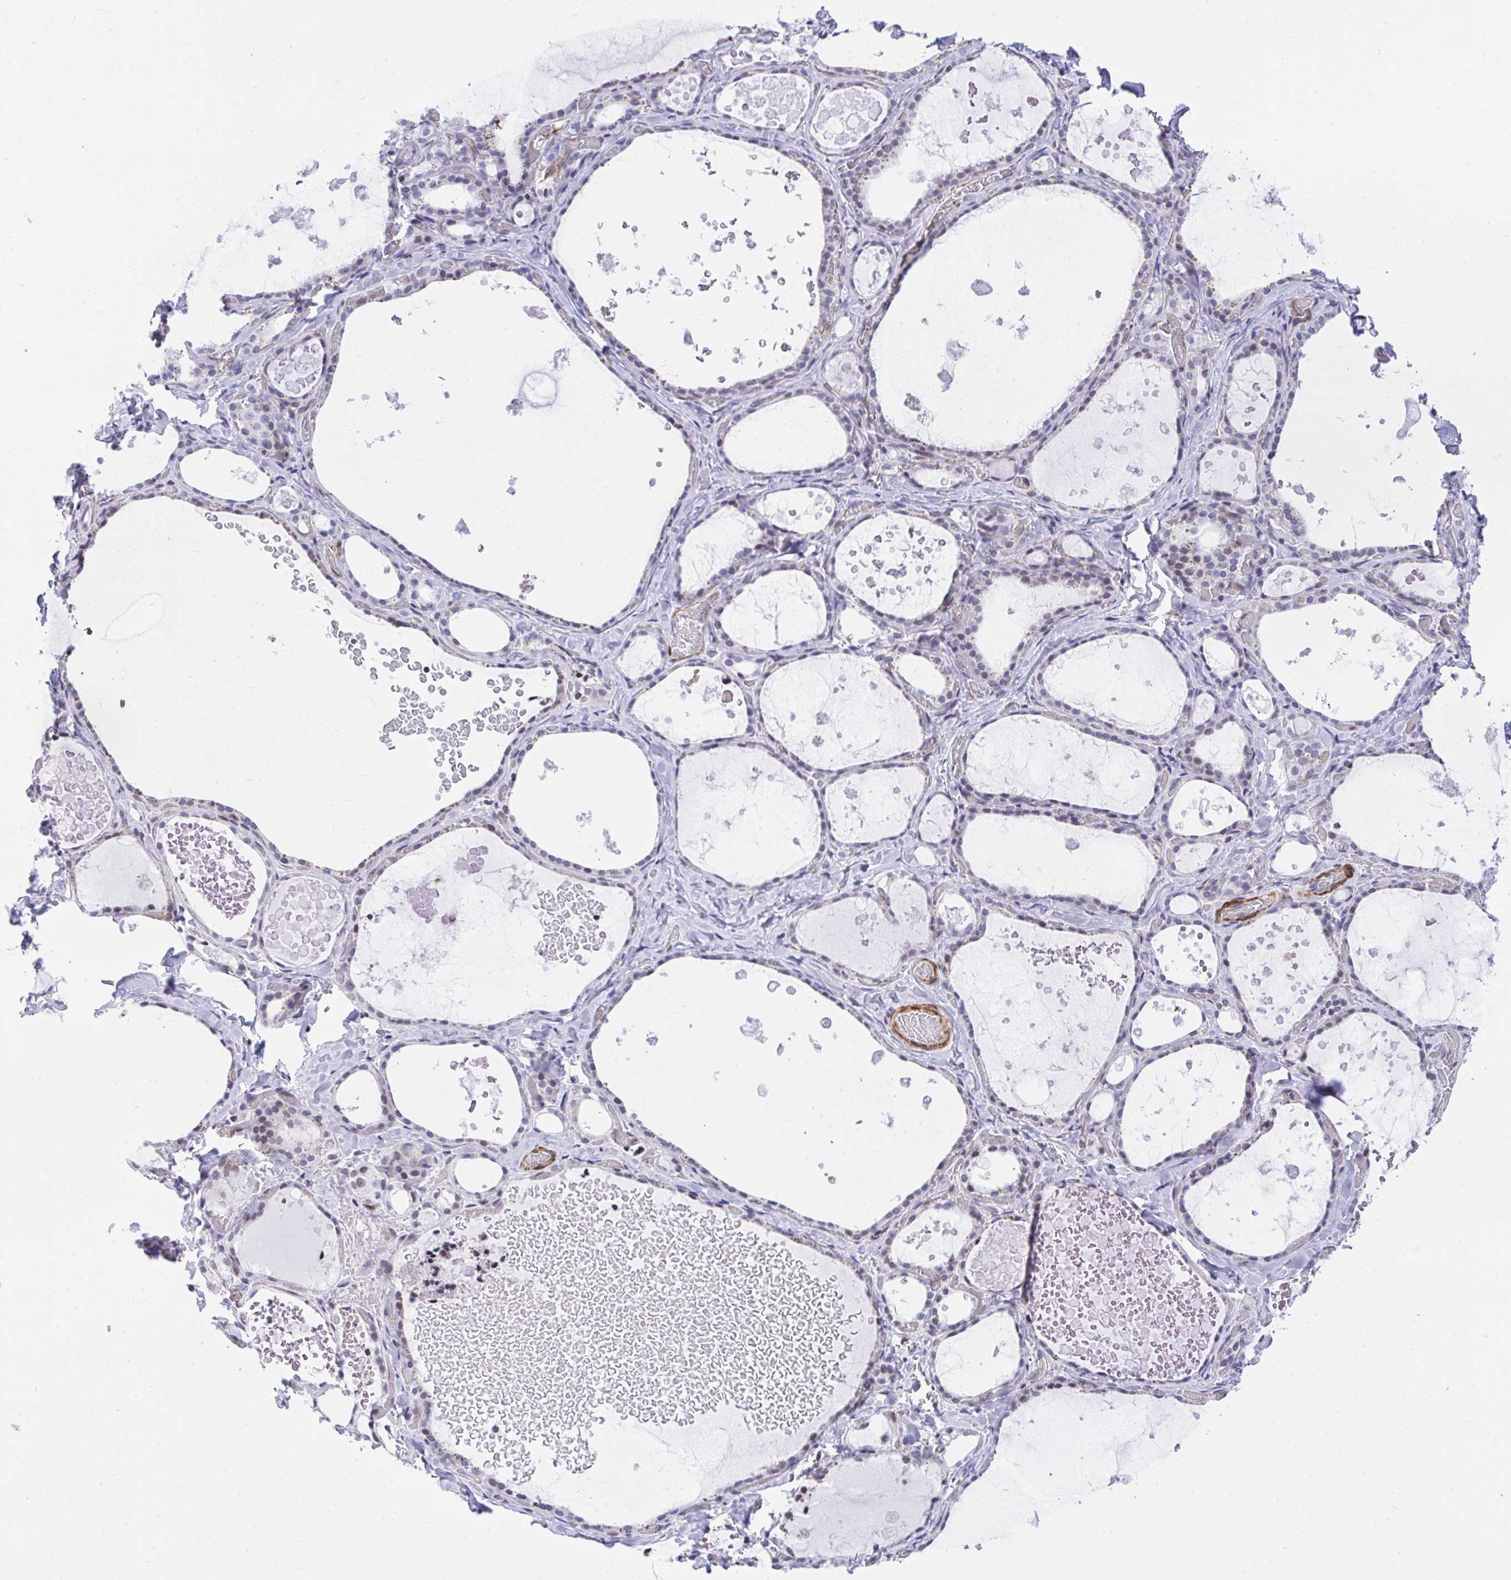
{"staining": {"intensity": "negative", "quantity": "none", "location": "none"}, "tissue": "thyroid gland", "cell_type": "Glandular cells", "image_type": "normal", "snomed": [{"axis": "morphology", "description": "Normal tissue, NOS"}, {"axis": "topography", "description": "Thyroid gland"}], "caption": "Glandular cells show no significant staining in normal thyroid gland. (Brightfield microscopy of DAB (3,3'-diaminobenzidine) IHC at high magnification).", "gene": "KCNN4", "patient": {"sex": "female", "age": 56}}